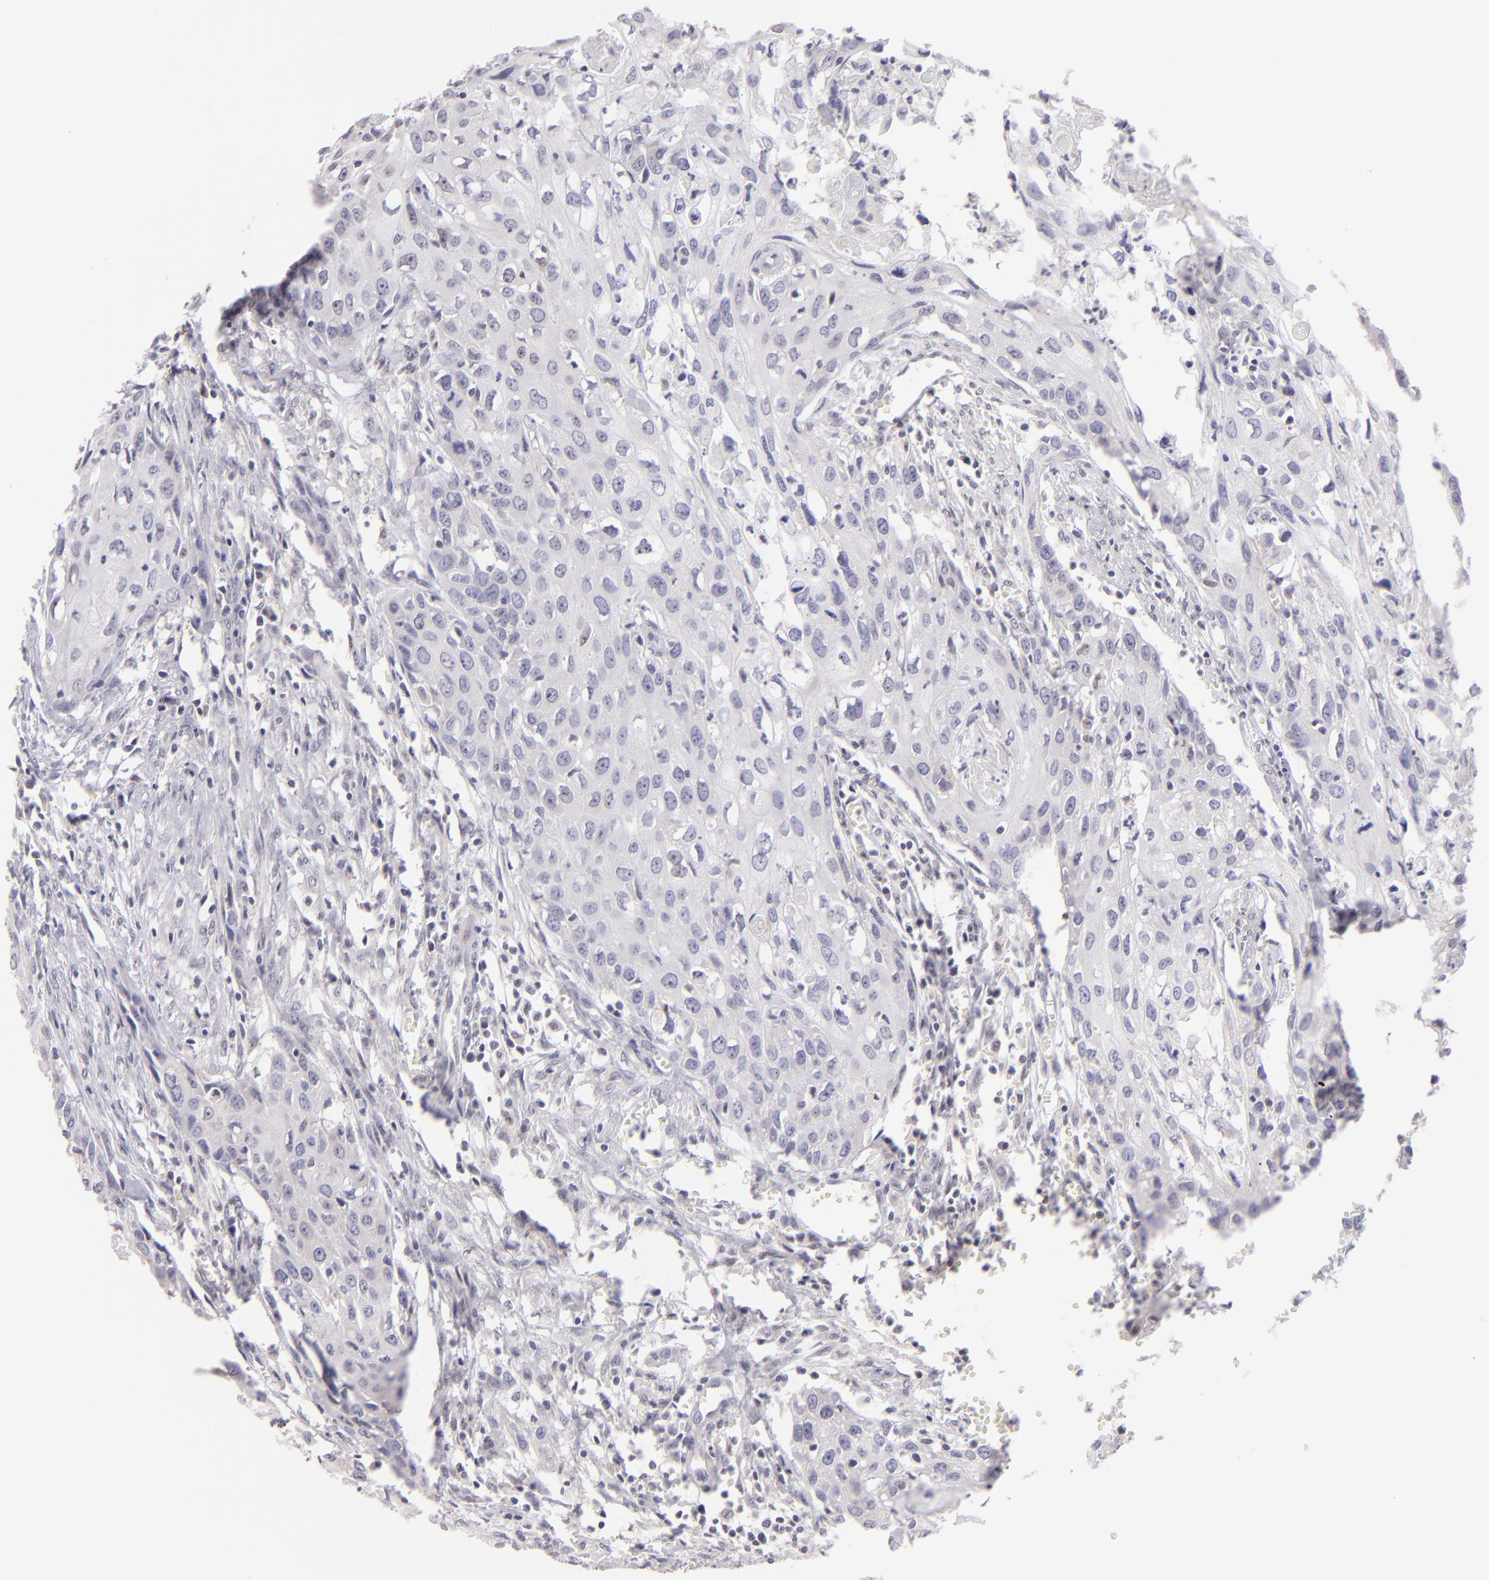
{"staining": {"intensity": "negative", "quantity": "none", "location": "none"}, "tissue": "urothelial cancer", "cell_type": "Tumor cells", "image_type": "cancer", "snomed": [{"axis": "morphology", "description": "Urothelial carcinoma, High grade"}, {"axis": "topography", "description": "Urinary bladder"}], "caption": "The micrograph shows no staining of tumor cells in urothelial cancer.", "gene": "MAGEA1", "patient": {"sex": "male", "age": 54}}